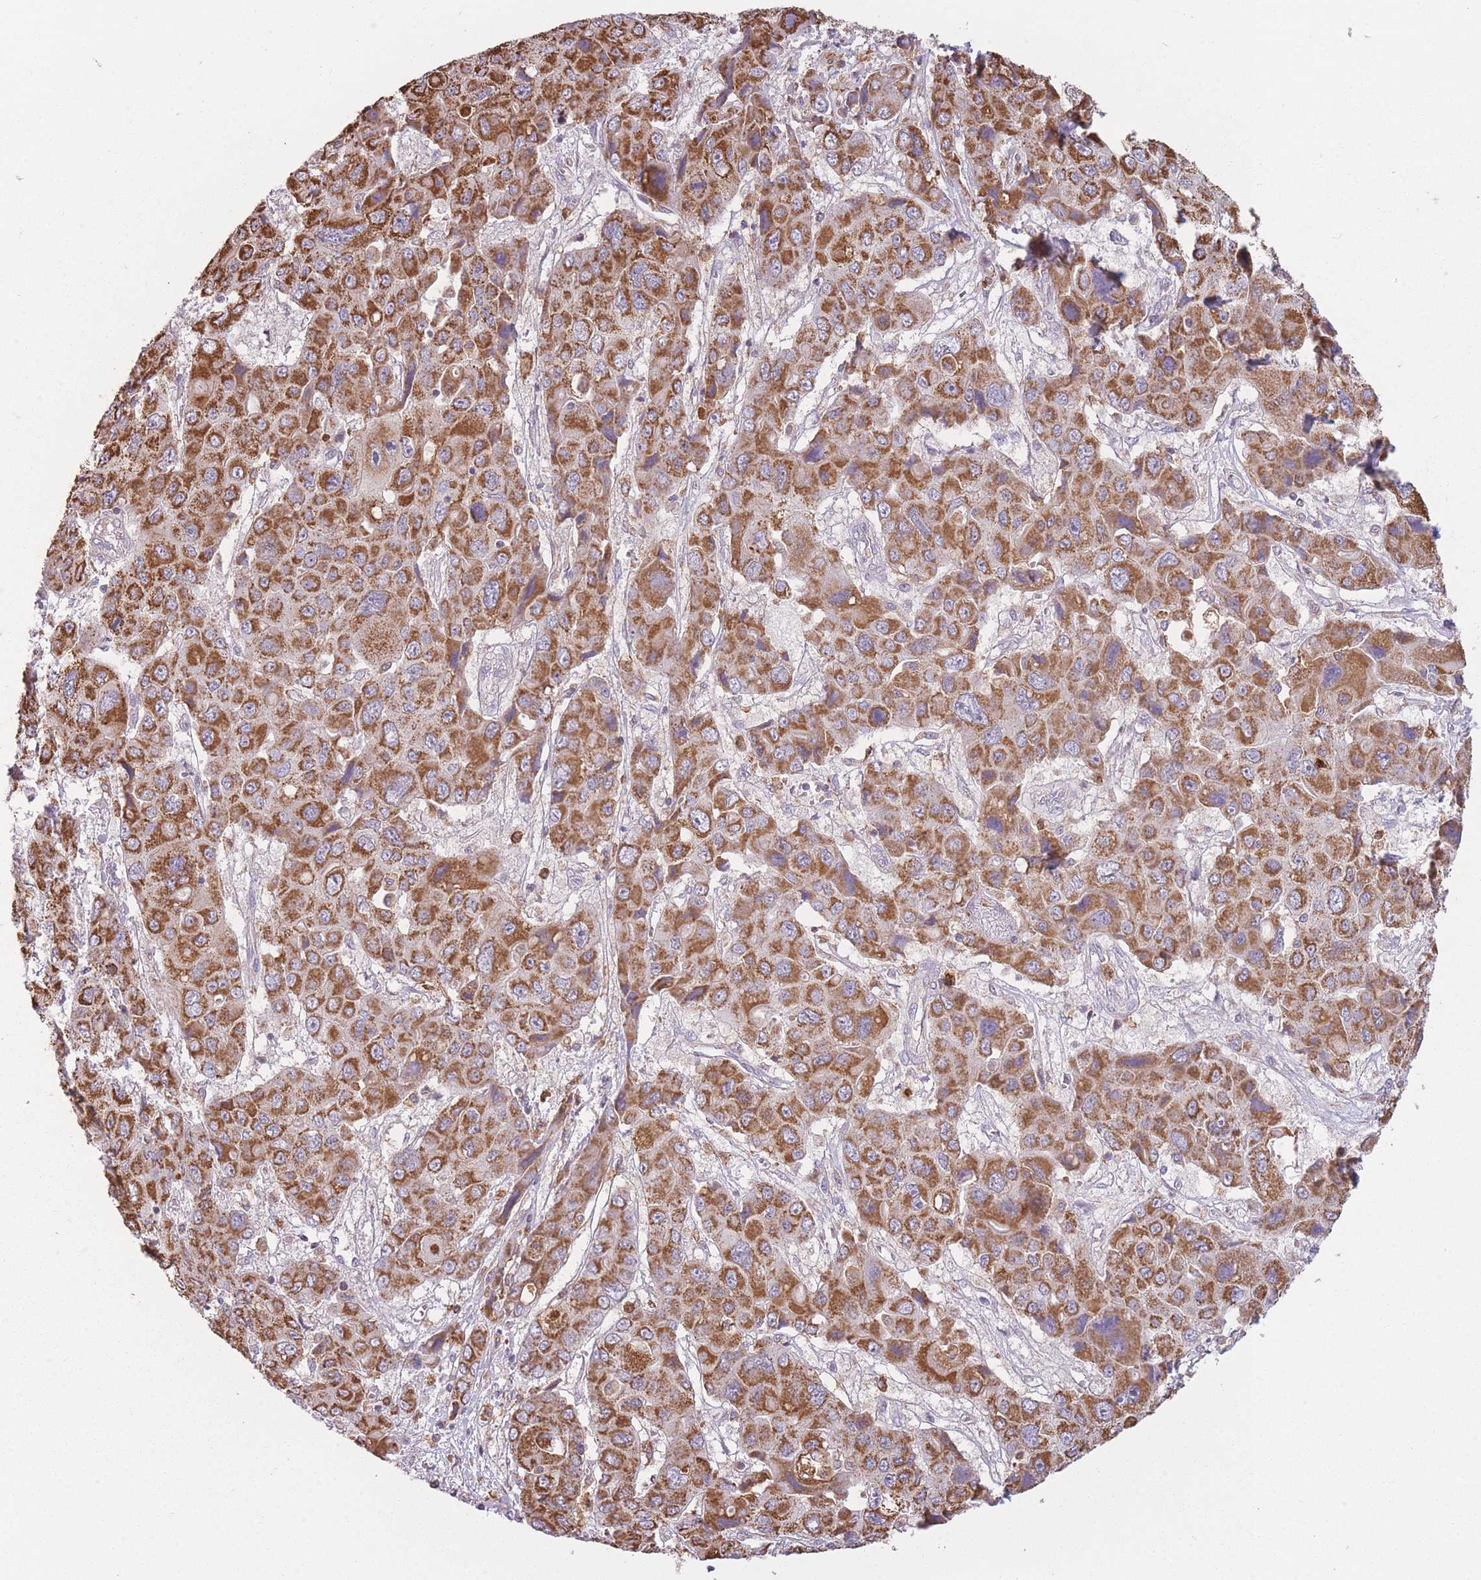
{"staining": {"intensity": "strong", "quantity": ">75%", "location": "cytoplasmic/membranous"}, "tissue": "liver cancer", "cell_type": "Tumor cells", "image_type": "cancer", "snomed": [{"axis": "morphology", "description": "Cholangiocarcinoma"}, {"axis": "topography", "description": "Liver"}], "caption": "Immunohistochemical staining of human cholangiocarcinoma (liver) exhibits strong cytoplasmic/membranous protein expression in approximately >75% of tumor cells.", "gene": "PRAM1", "patient": {"sex": "male", "age": 67}}